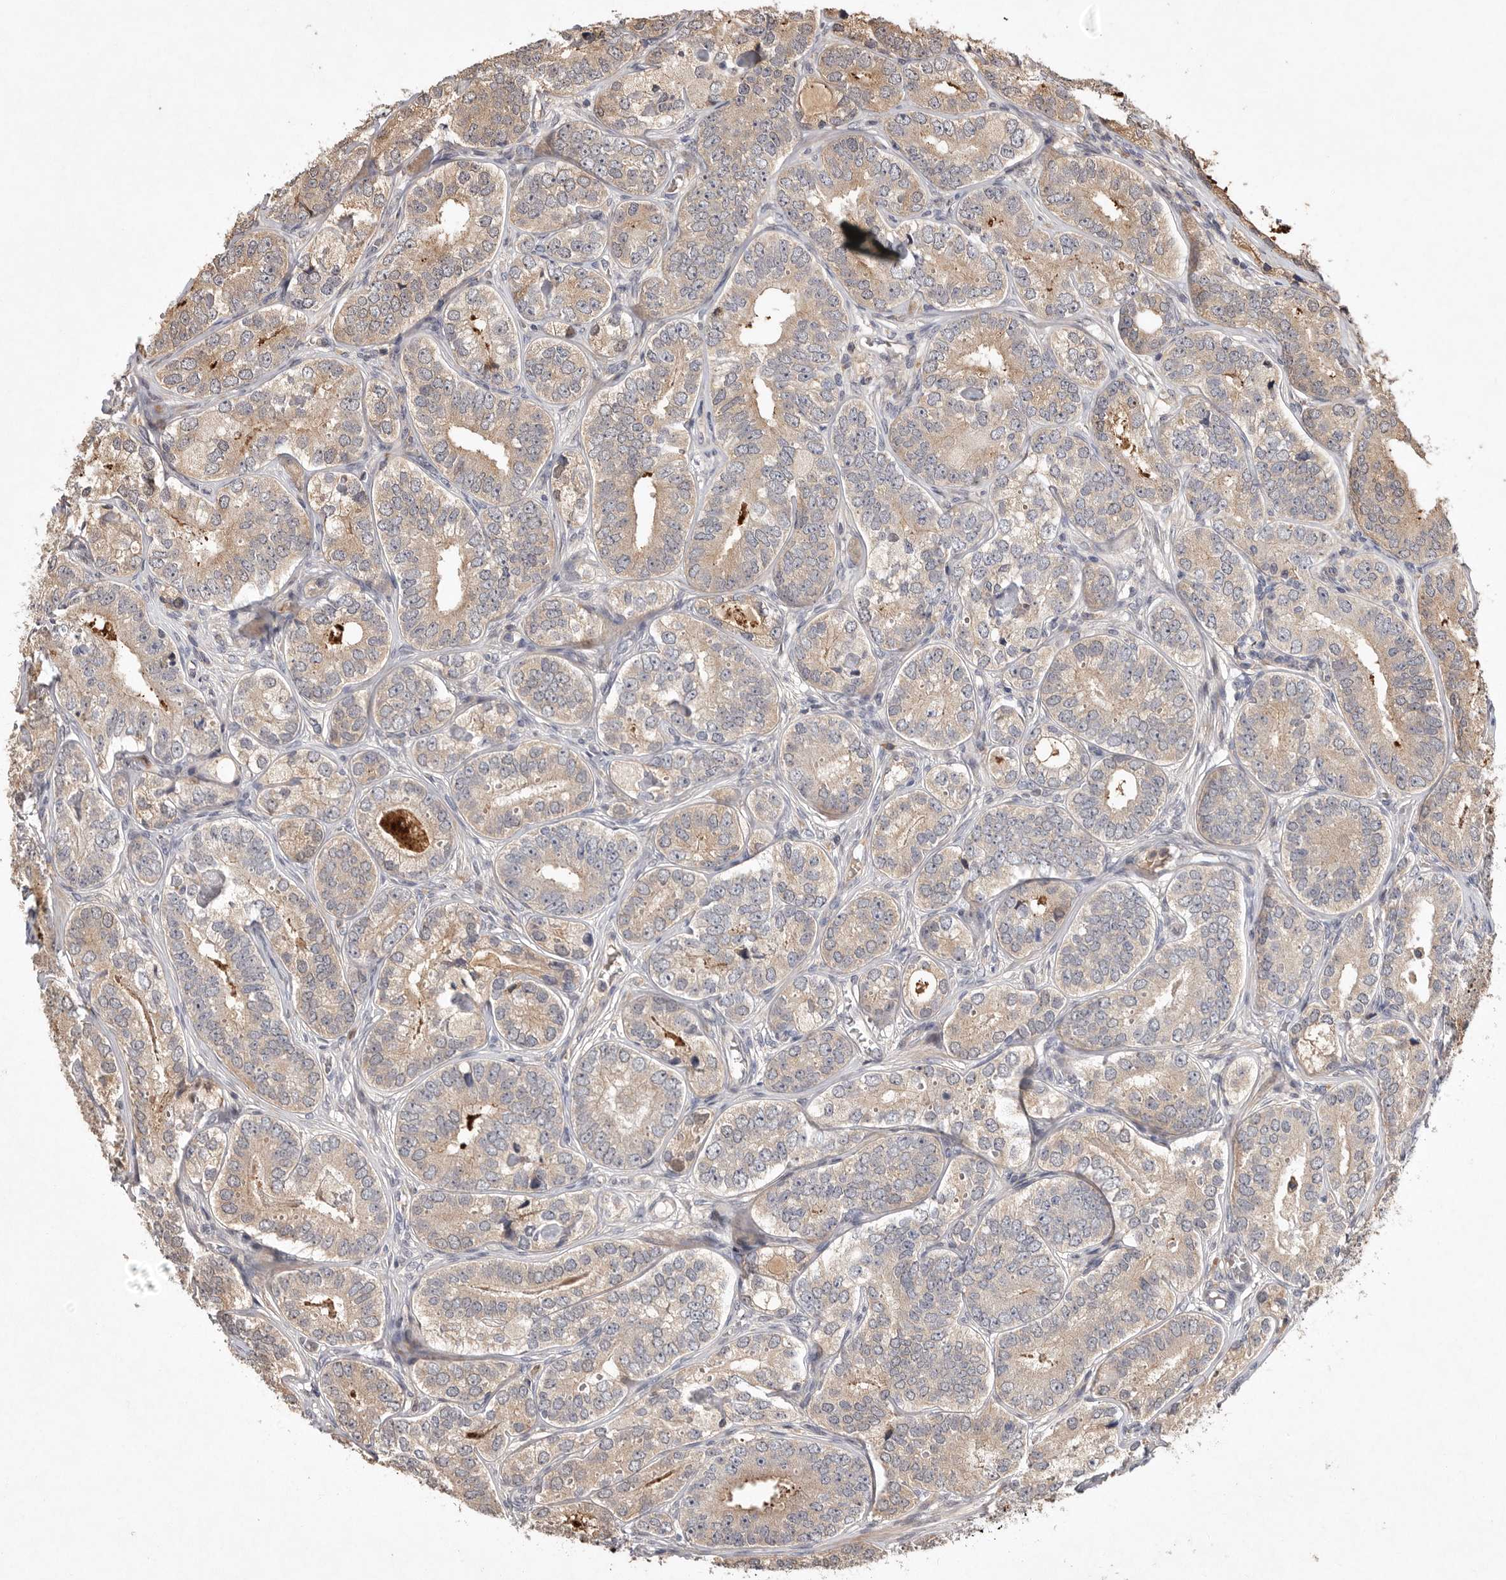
{"staining": {"intensity": "weak", "quantity": ">75%", "location": "cytoplasmic/membranous,nuclear"}, "tissue": "prostate cancer", "cell_type": "Tumor cells", "image_type": "cancer", "snomed": [{"axis": "morphology", "description": "Adenocarcinoma, High grade"}, {"axis": "topography", "description": "Prostate"}], "caption": "Weak cytoplasmic/membranous and nuclear expression for a protein is identified in approximately >75% of tumor cells of prostate cancer (high-grade adenocarcinoma) using IHC.", "gene": "VN1R4", "patient": {"sex": "male", "age": 56}}